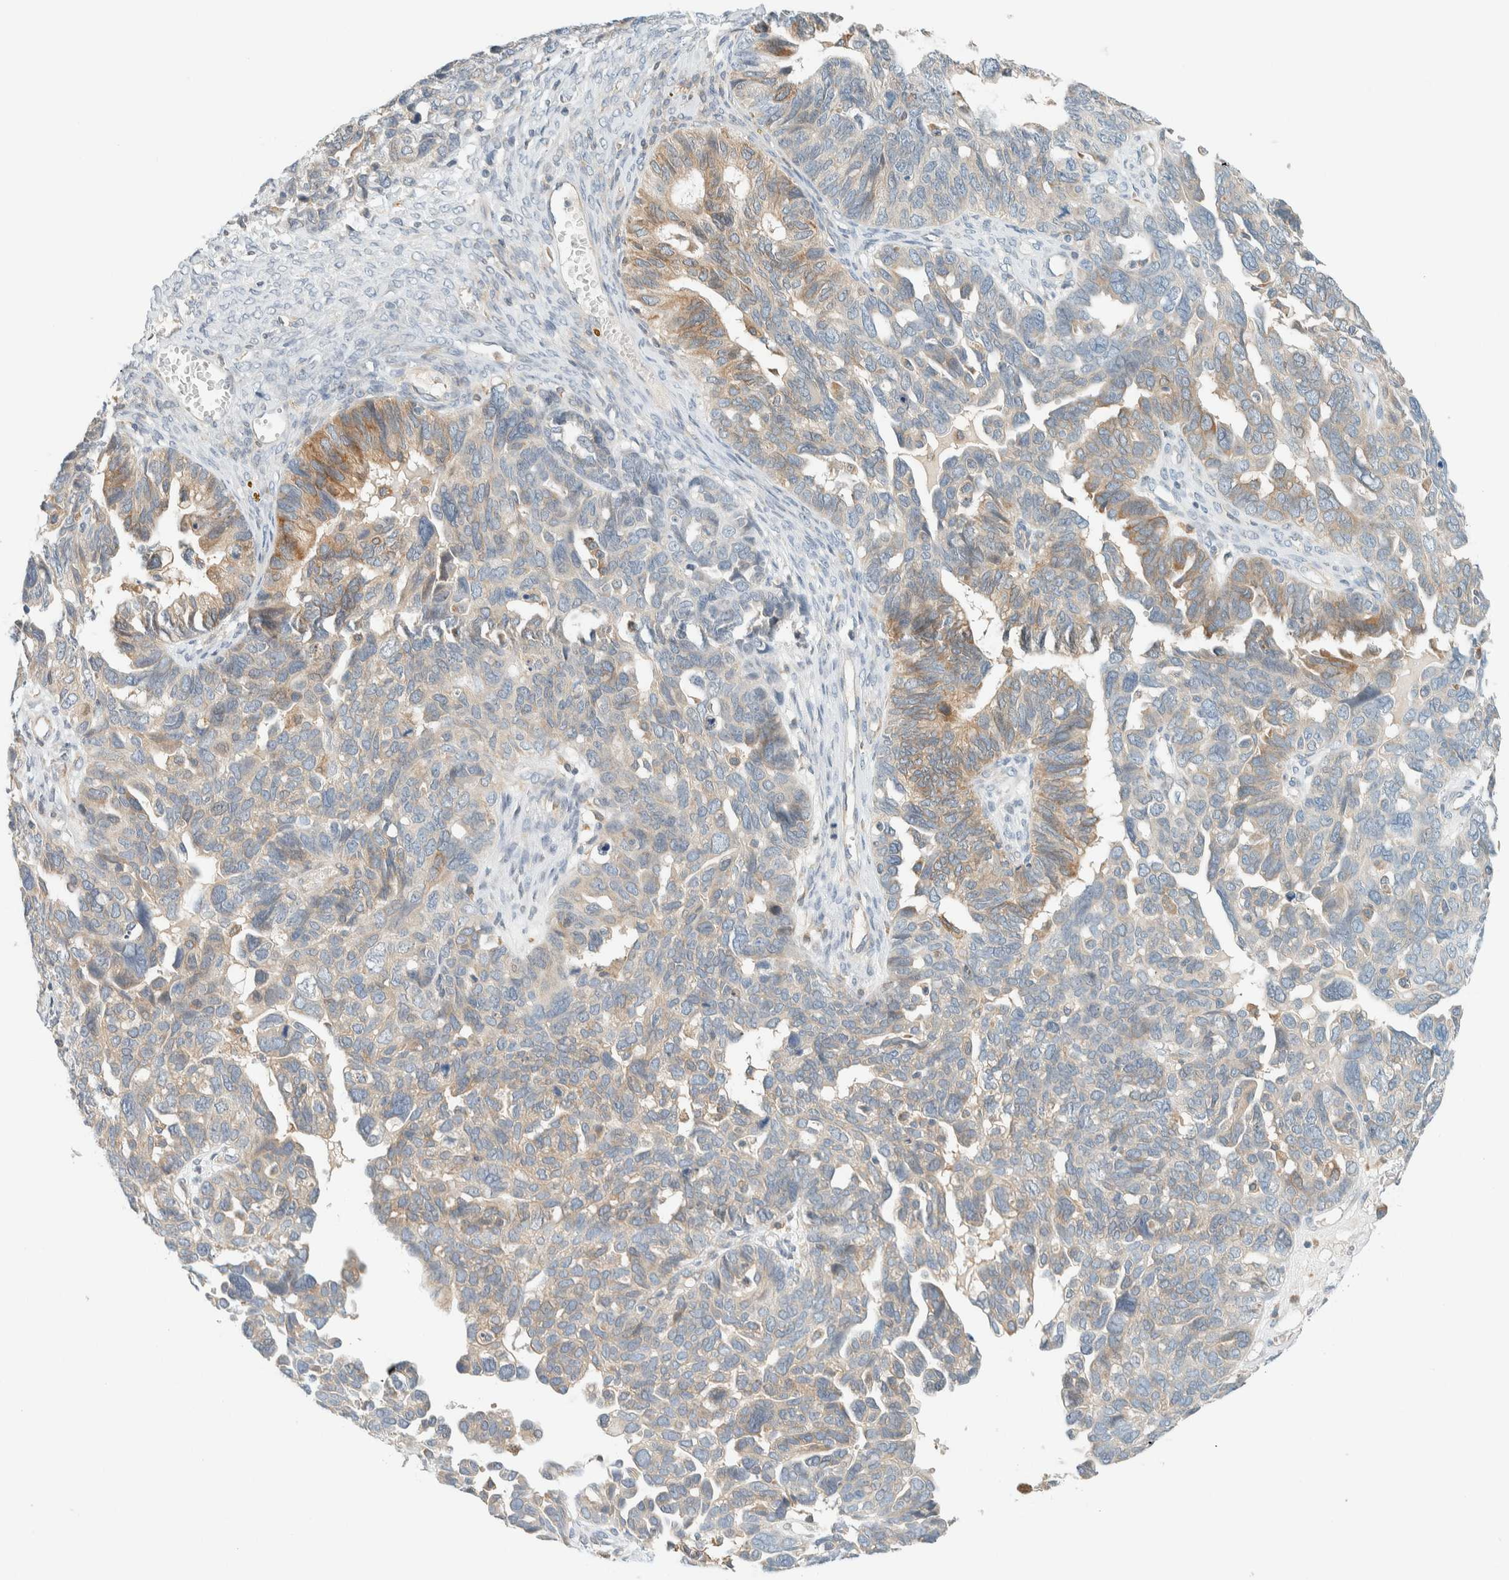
{"staining": {"intensity": "moderate", "quantity": "<25%", "location": "cytoplasmic/membranous"}, "tissue": "ovarian cancer", "cell_type": "Tumor cells", "image_type": "cancer", "snomed": [{"axis": "morphology", "description": "Cystadenocarcinoma, serous, NOS"}, {"axis": "topography", "description": "Ovary"}], "caption": "Ovarian cancer (serous cystadenocarcinoma) was stained to show a protein in brown. There is low levels of moderate cytoplasmic/membranous positivity in approximately <25% of tumor cells.", "gene": "SUMF2", "patient": {"sex": "female", "age": 79}}